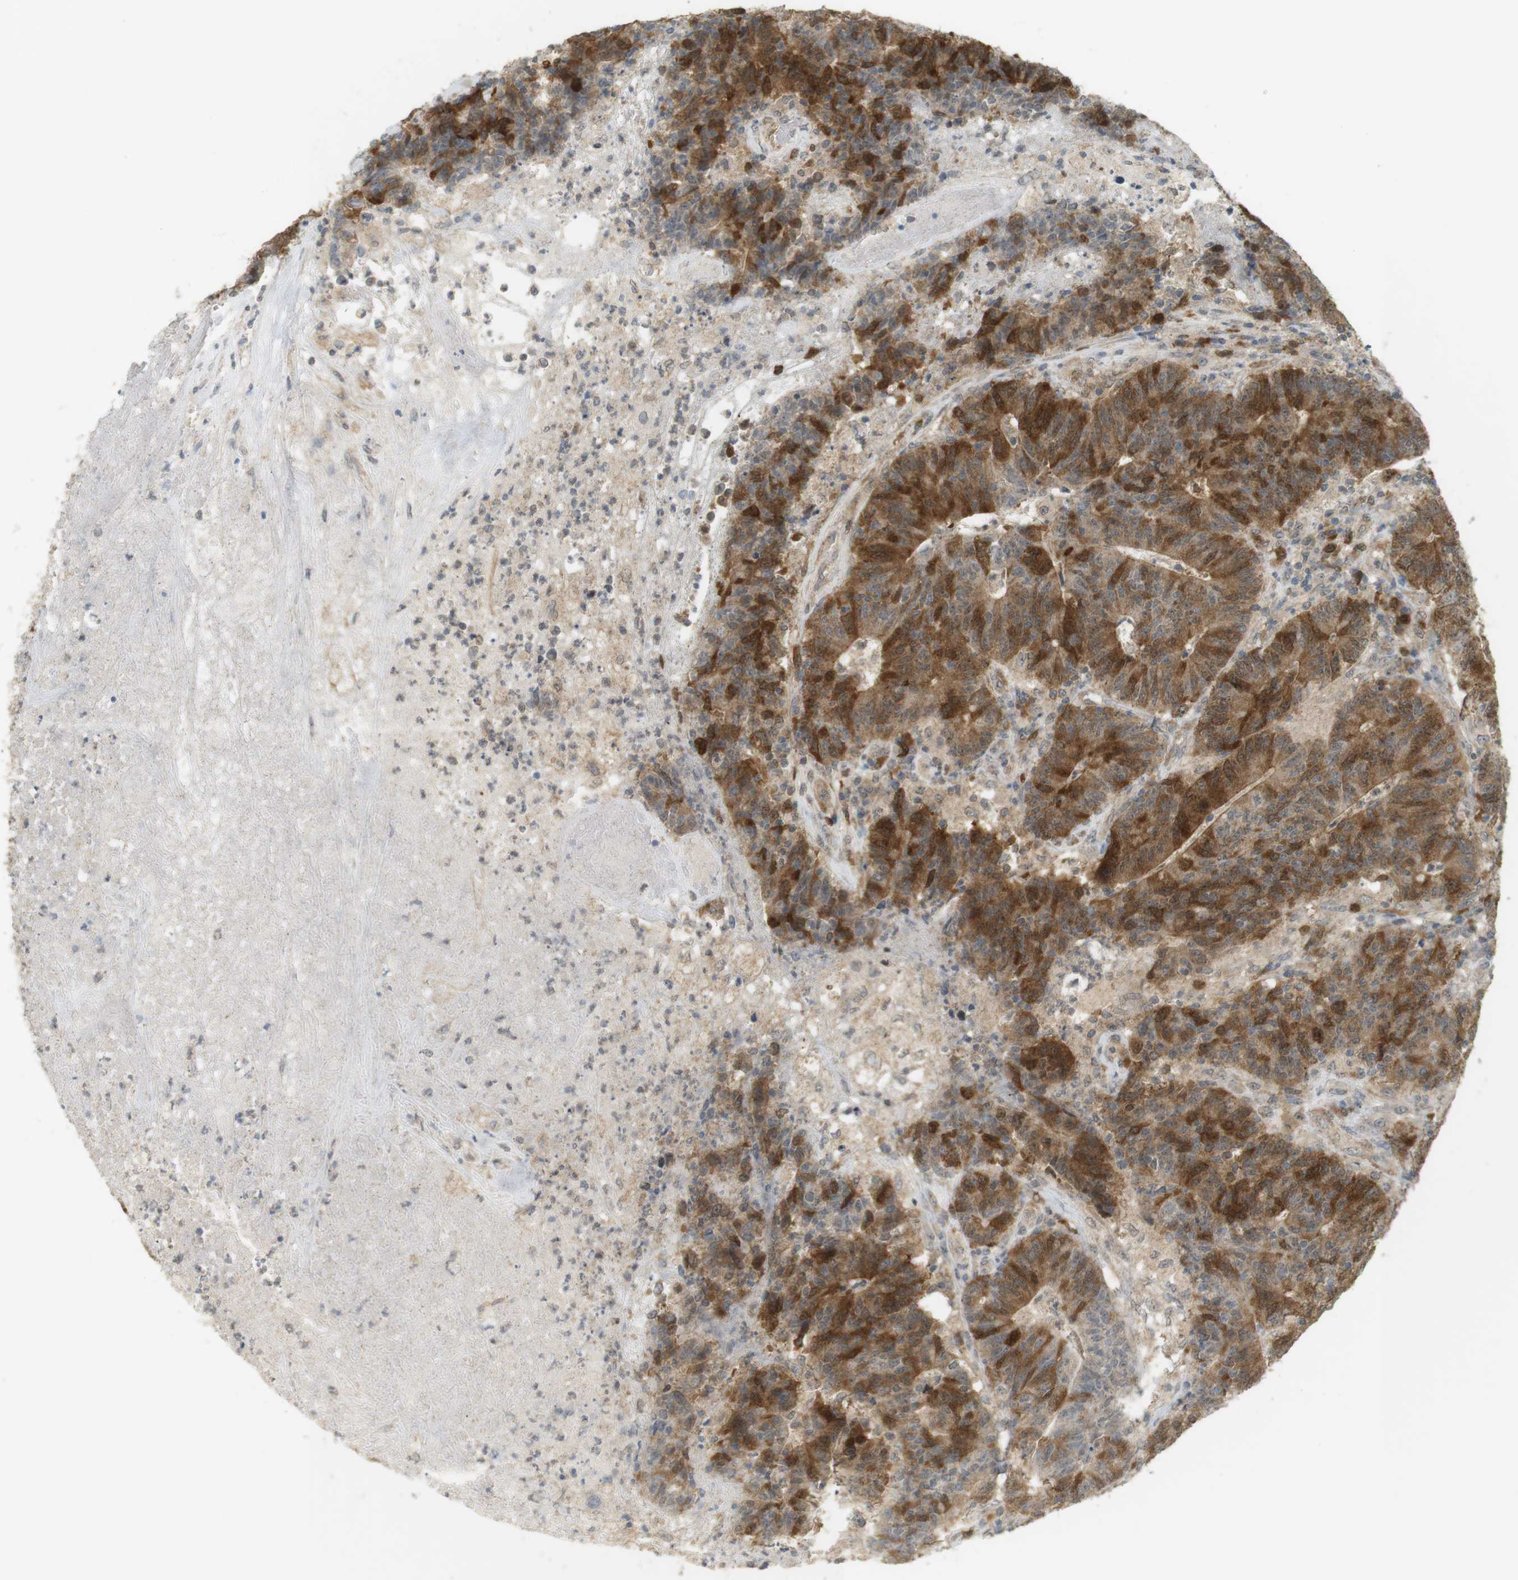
{"staining": {"intensity": "moderate", "quantity": ">75%", "location": "cytoplasmic/membranous"}, "tissue": "colorectal cancer", "cell_type": "Tumor cells", "image_type": "cancer", "snomed": [{"axis": "morphology", "description": "Normal tissue, NOS"}, {"axis": "morphology", "description": "Adenocarcinoma, NOS"}, {"axis": "topography", "description": "Colon"}], "caption": "Tumor cells demonstrate medium levels of moderate cytoplasmic/membranous positivity in approximately >75% of cells in human colorectal adenocarcinoma.", "gene": "TTK", "patient": {"sex": "female", "age": 75}}